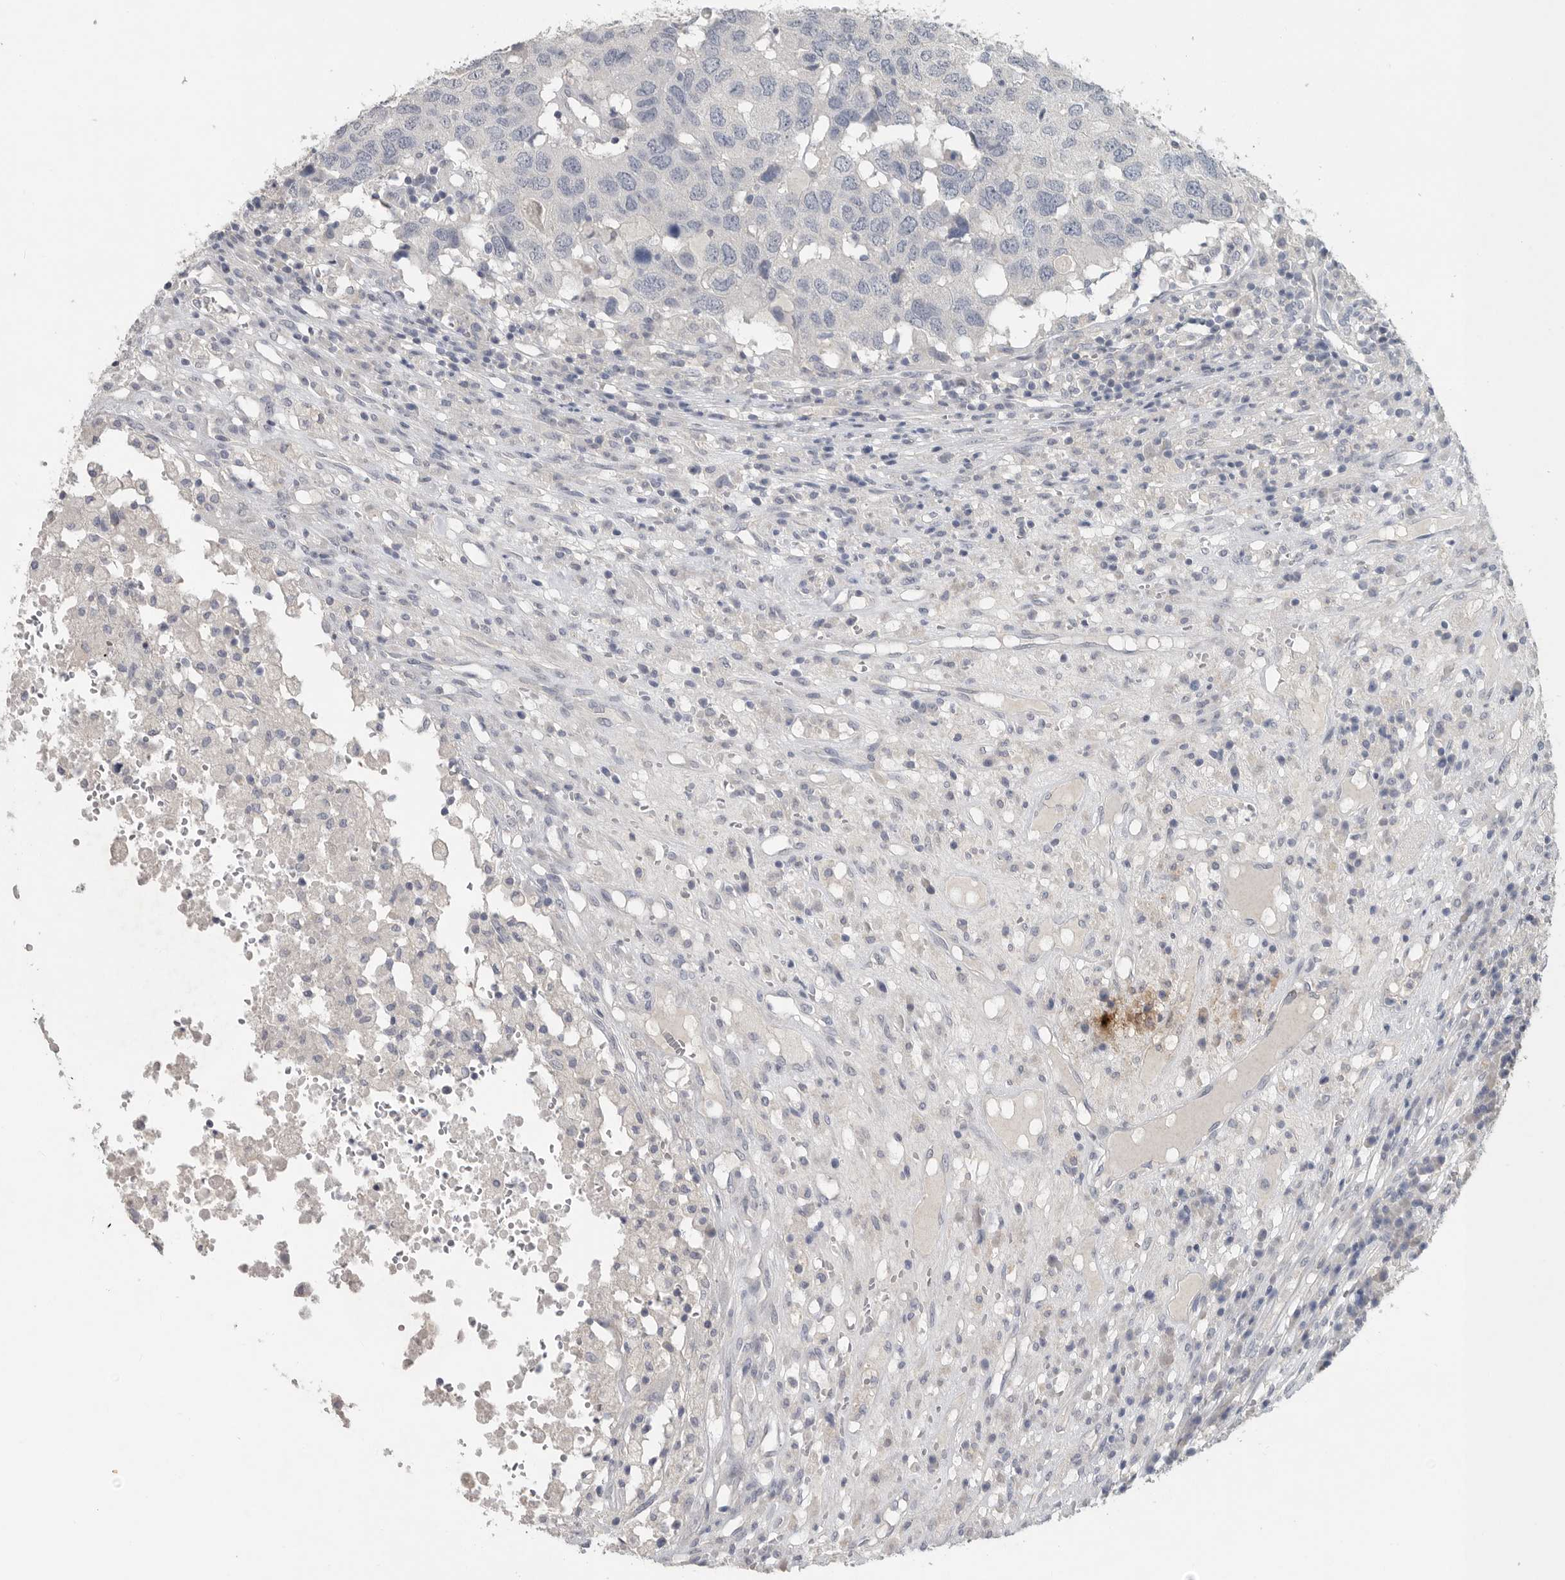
{"staining": {"intensity": "negative", "quantity": "none", "location": "none"}, "tissue": "head and neck cancer", "cell_type": "Tumor cells", "image_type": "cancer", "snomed": [{"axis": "morphology", "description": "Squamous cell carcinoma, NOS"}, {"axis": "topography", "description": "Head-Neck"}], "caption": "Squamous cell carcinoma (head and neck) was stained to show a protein in brown. There is no significant staining in tumor cells. Nuclei are stained in blue.", "gene": "REG4", "patient": {"sex": "male", "age": 66}}